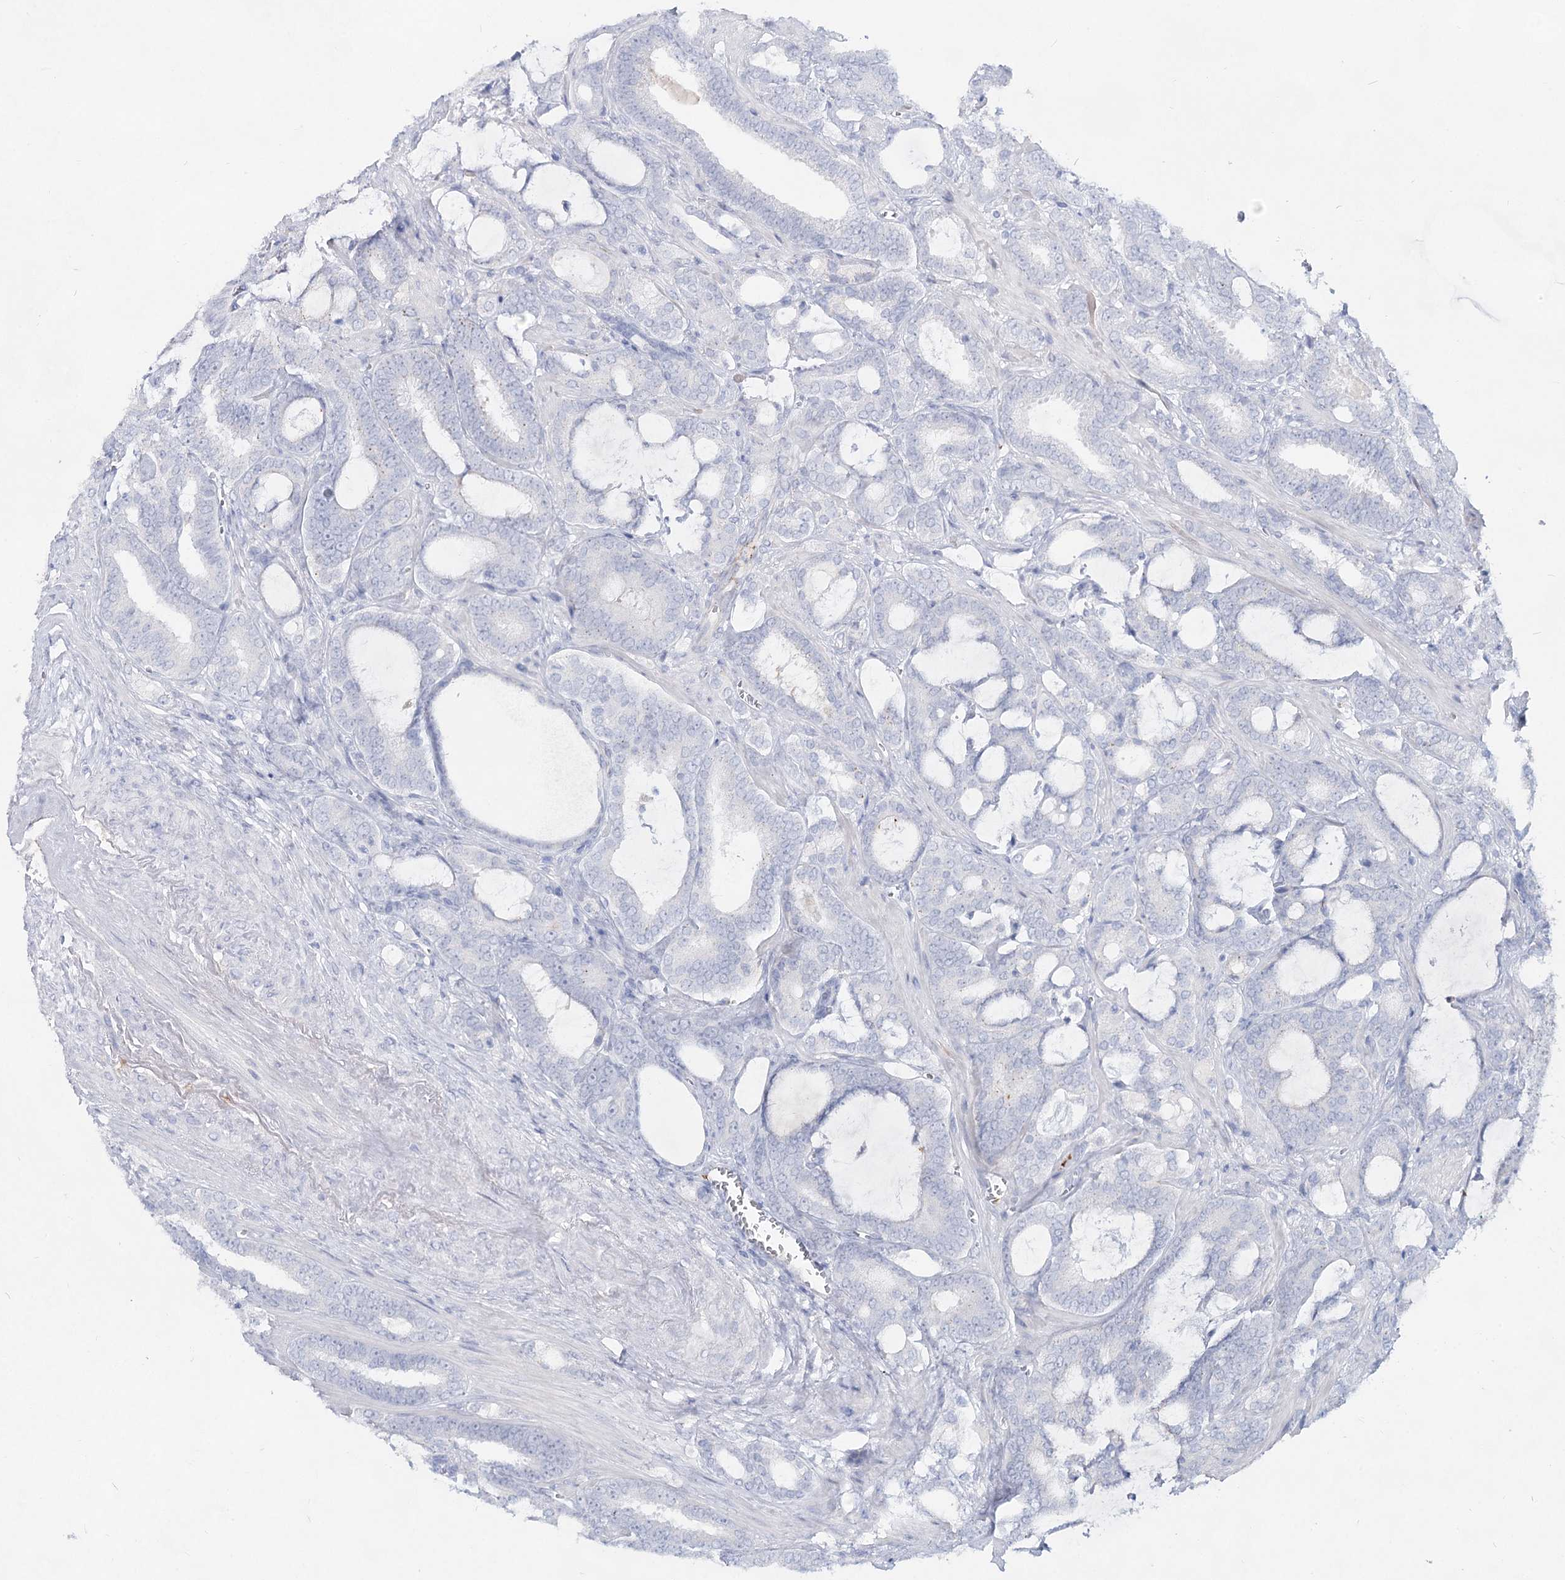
{"staining": {"intensity": "negative", "quantity": "none", "location": "none"}, "tissue": "prostate cancer", "cell_type": "Tumor cells", "image_type": "cancer", "snomed": [{"axis": "morphology", "description": "Adenocarcinoma, High grade"}, {"axis": "topography", "description": "Prostate and seminal vesicle, NOS"}], "caption": "This is a image of immunohistochemistry staining of prostate cancer (adenocarcinoma (high-grade)), which shows no expression in tumor cells.", "gene": "TASOR2", "patient": {"sex": "male", "age": 67}}